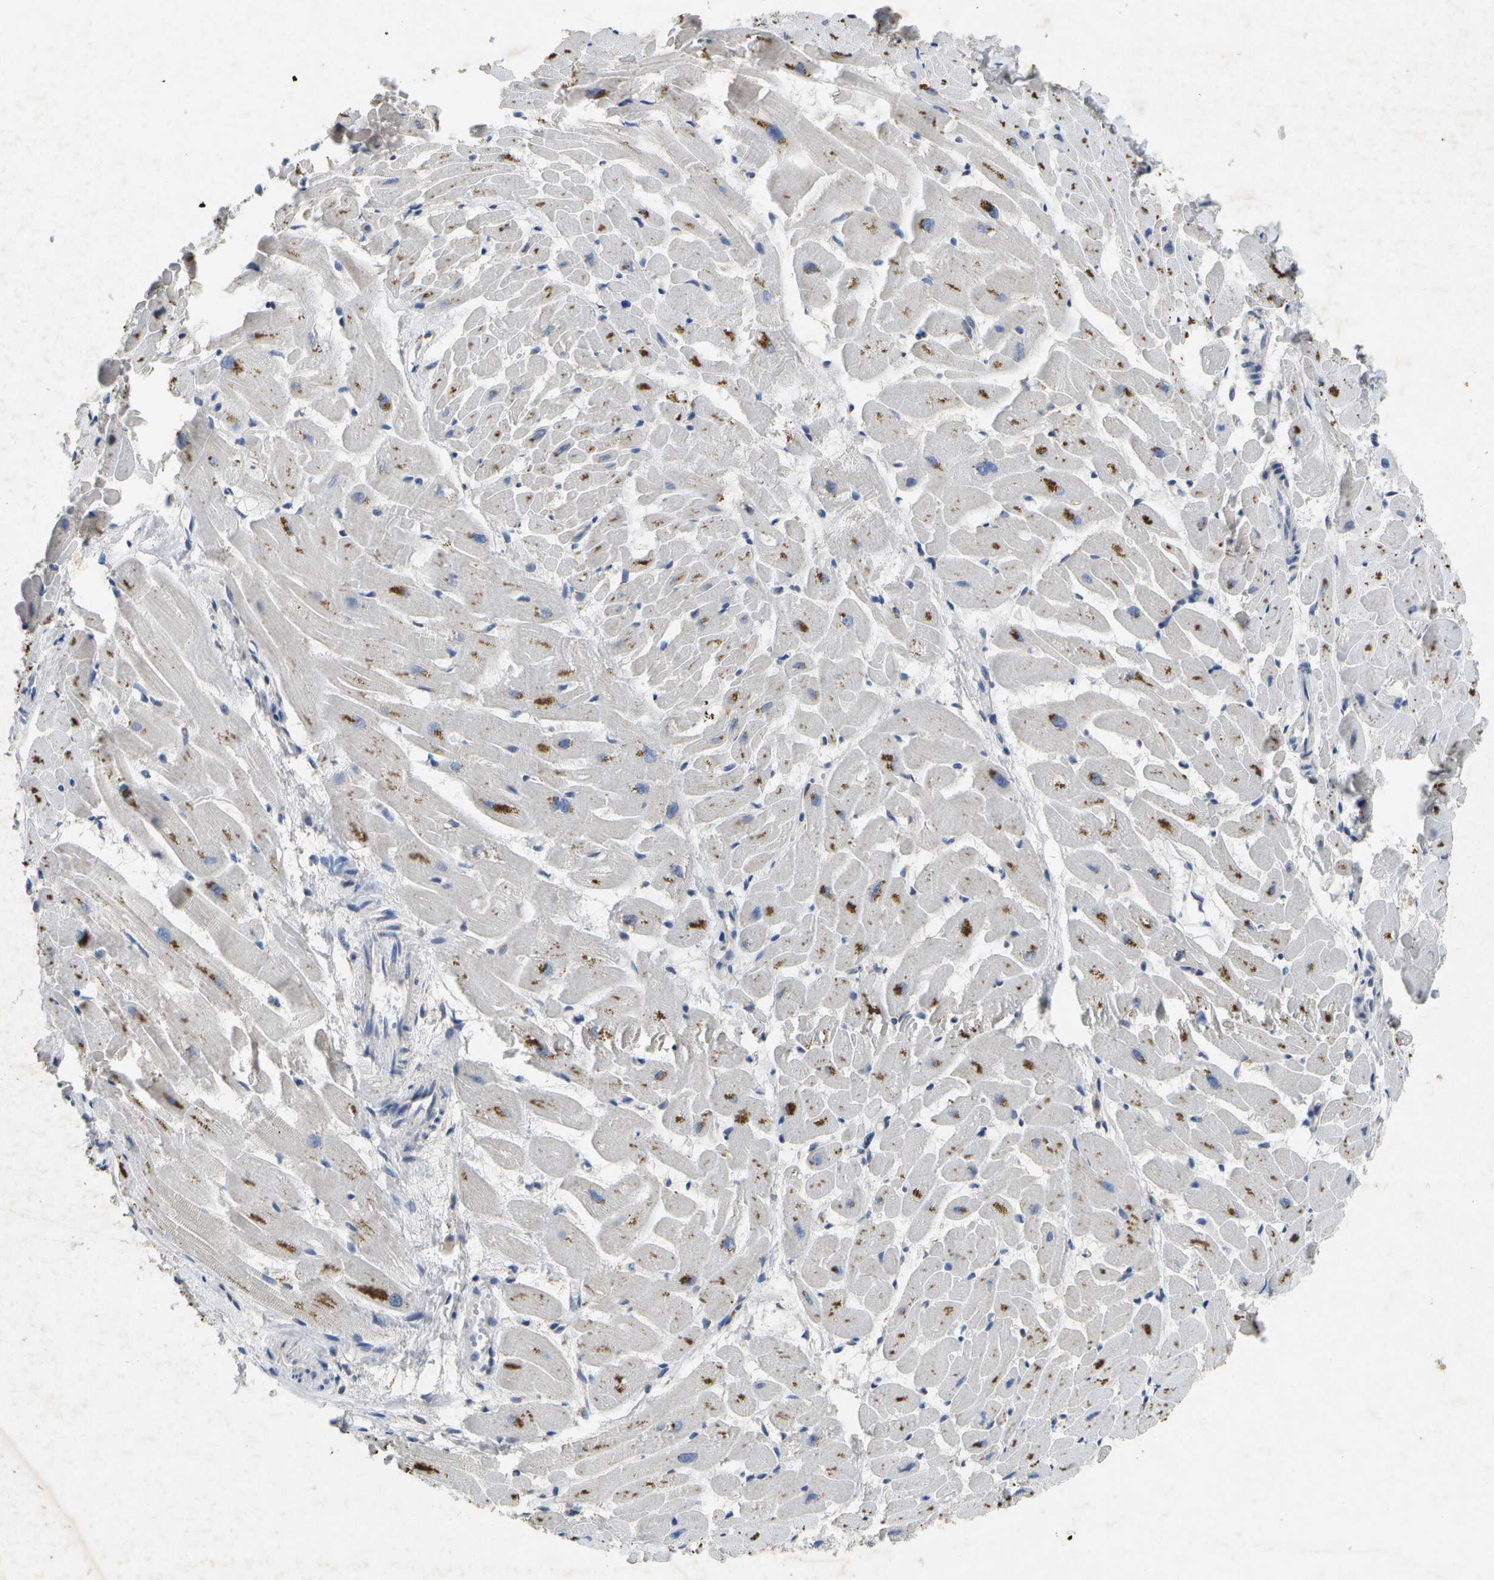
{"staining": {"intensity": "moderate", "quantity": "25%-75%", "location": "cytoplasmic/membranous"}, "tissue": "heart muscle", "cell_type": "Cardiomyocytes", "image_type": "normal", "snomed": [{"axis": "morphology", "description": "Normal tissue, NOS"}, {"axis": "topography", "description": "Heart"}], "caption": "IHC histopathology image of normal heart muscle: heart muscle stained using immunohistochemistry exhibits medium levels of moderate protein expression localized specifically in the cytoplasmic/membranous of cardiomyocytes, appearing as a cytoplasmic/membranous brown color.", "gene": "KDELR1", "patient": {"sex": "female", "age": 19}}